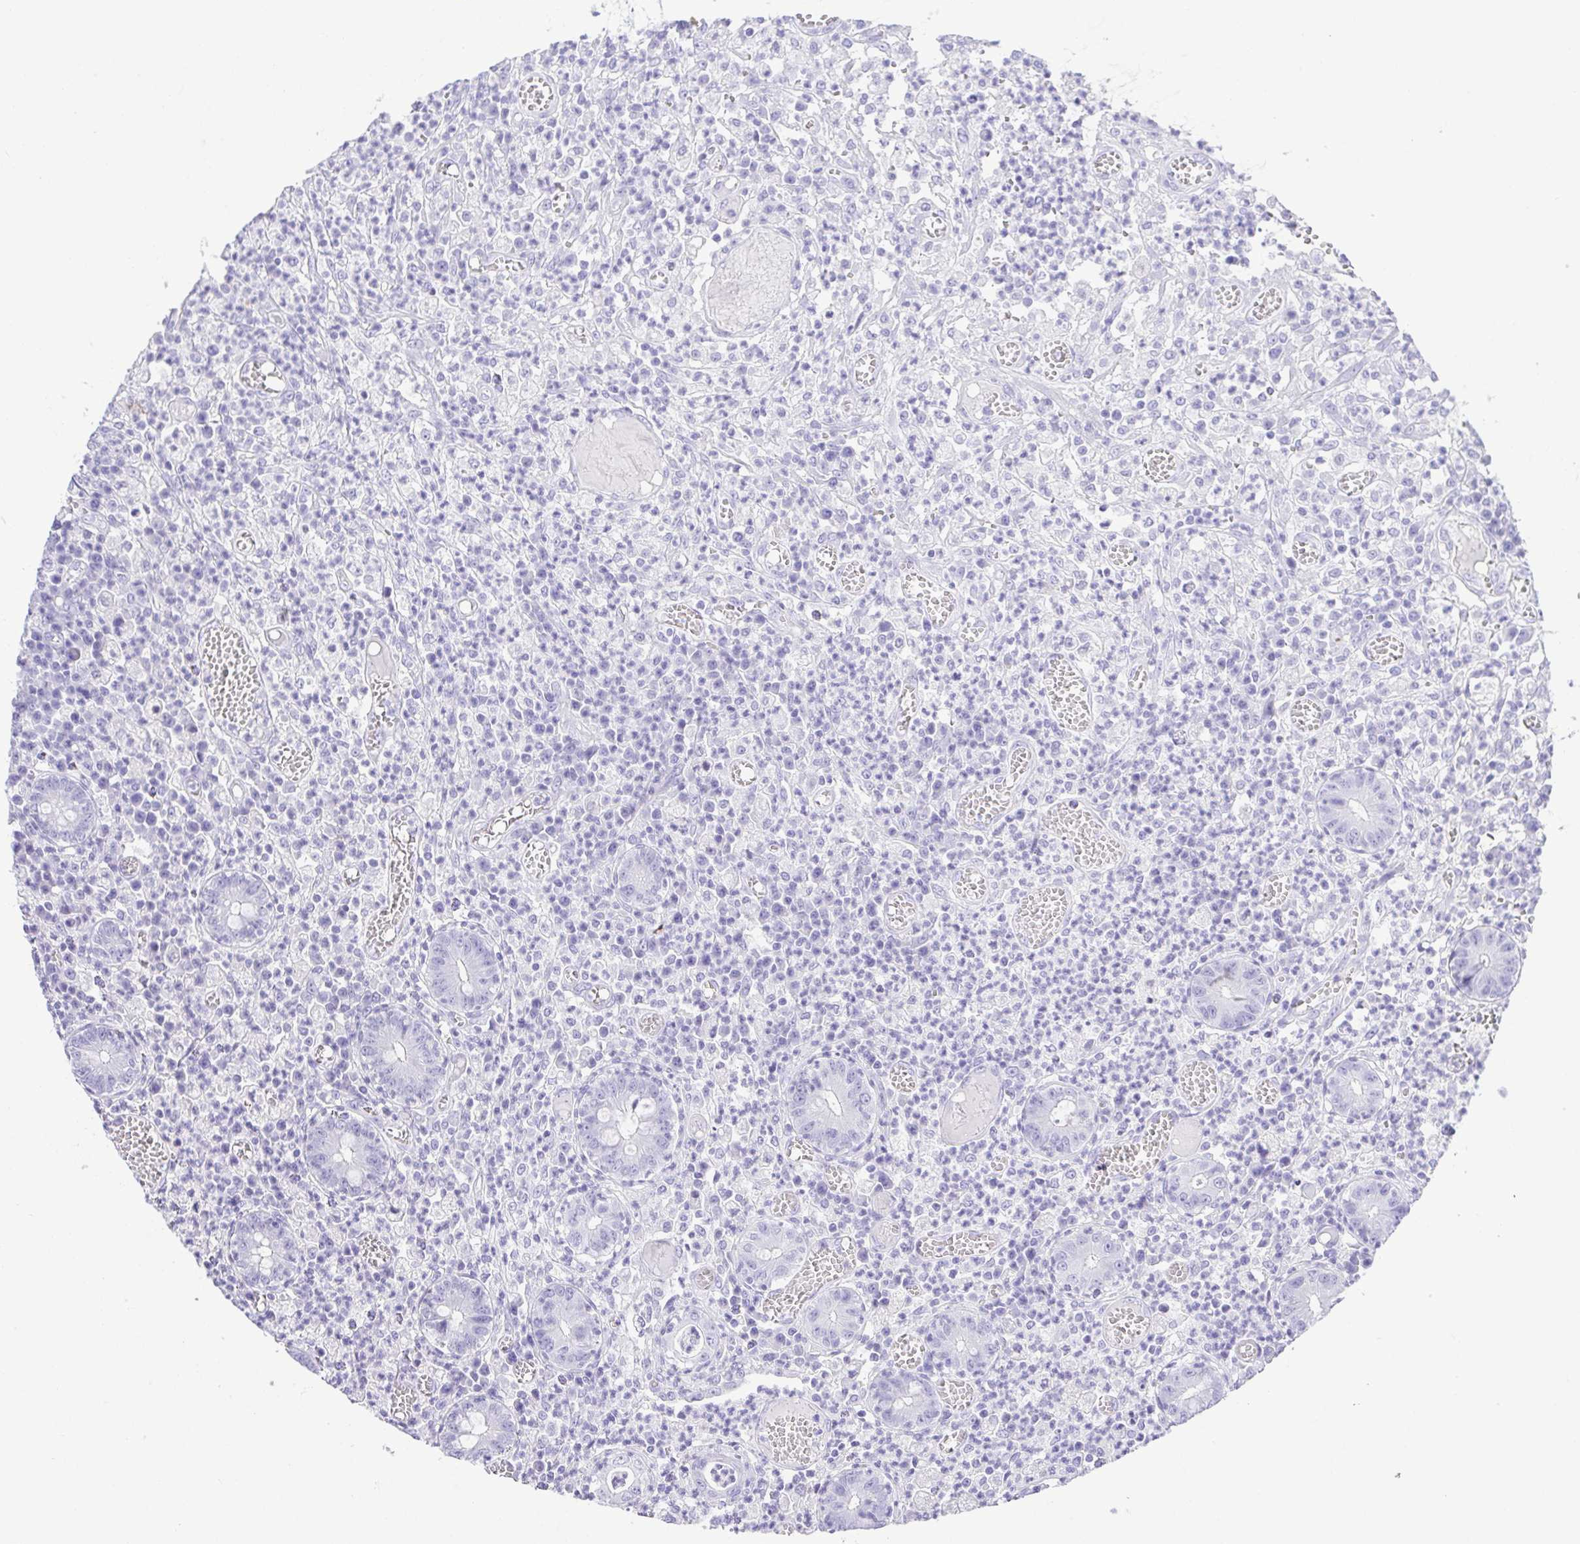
{"staining": {"intensity": "negative", "quantity": "none", "location": "none"}, "tissue": "colorectal cancer", "cell_type": "Tumor cells", "image_type": "cancer", "snomed": [{"axis": "morphology", "description": "Normal tissue, NOS"}, {"axis": "morphology", "description": "Adenocarcinoma, NOS"}, {"axis": "topography", "description": "Colon"}], "caption": "Adenocarcinoma (colorectal) was stained to show a protein in brown. There is no significant positivity in tumor cells. (Stains: DAB immunohistochemistry with hematoxylin counter stain, Microscopy: brightfield microscopy at high magnification).", "gene": "CDSN", "patient": {"sex": "male", "age": 65}}